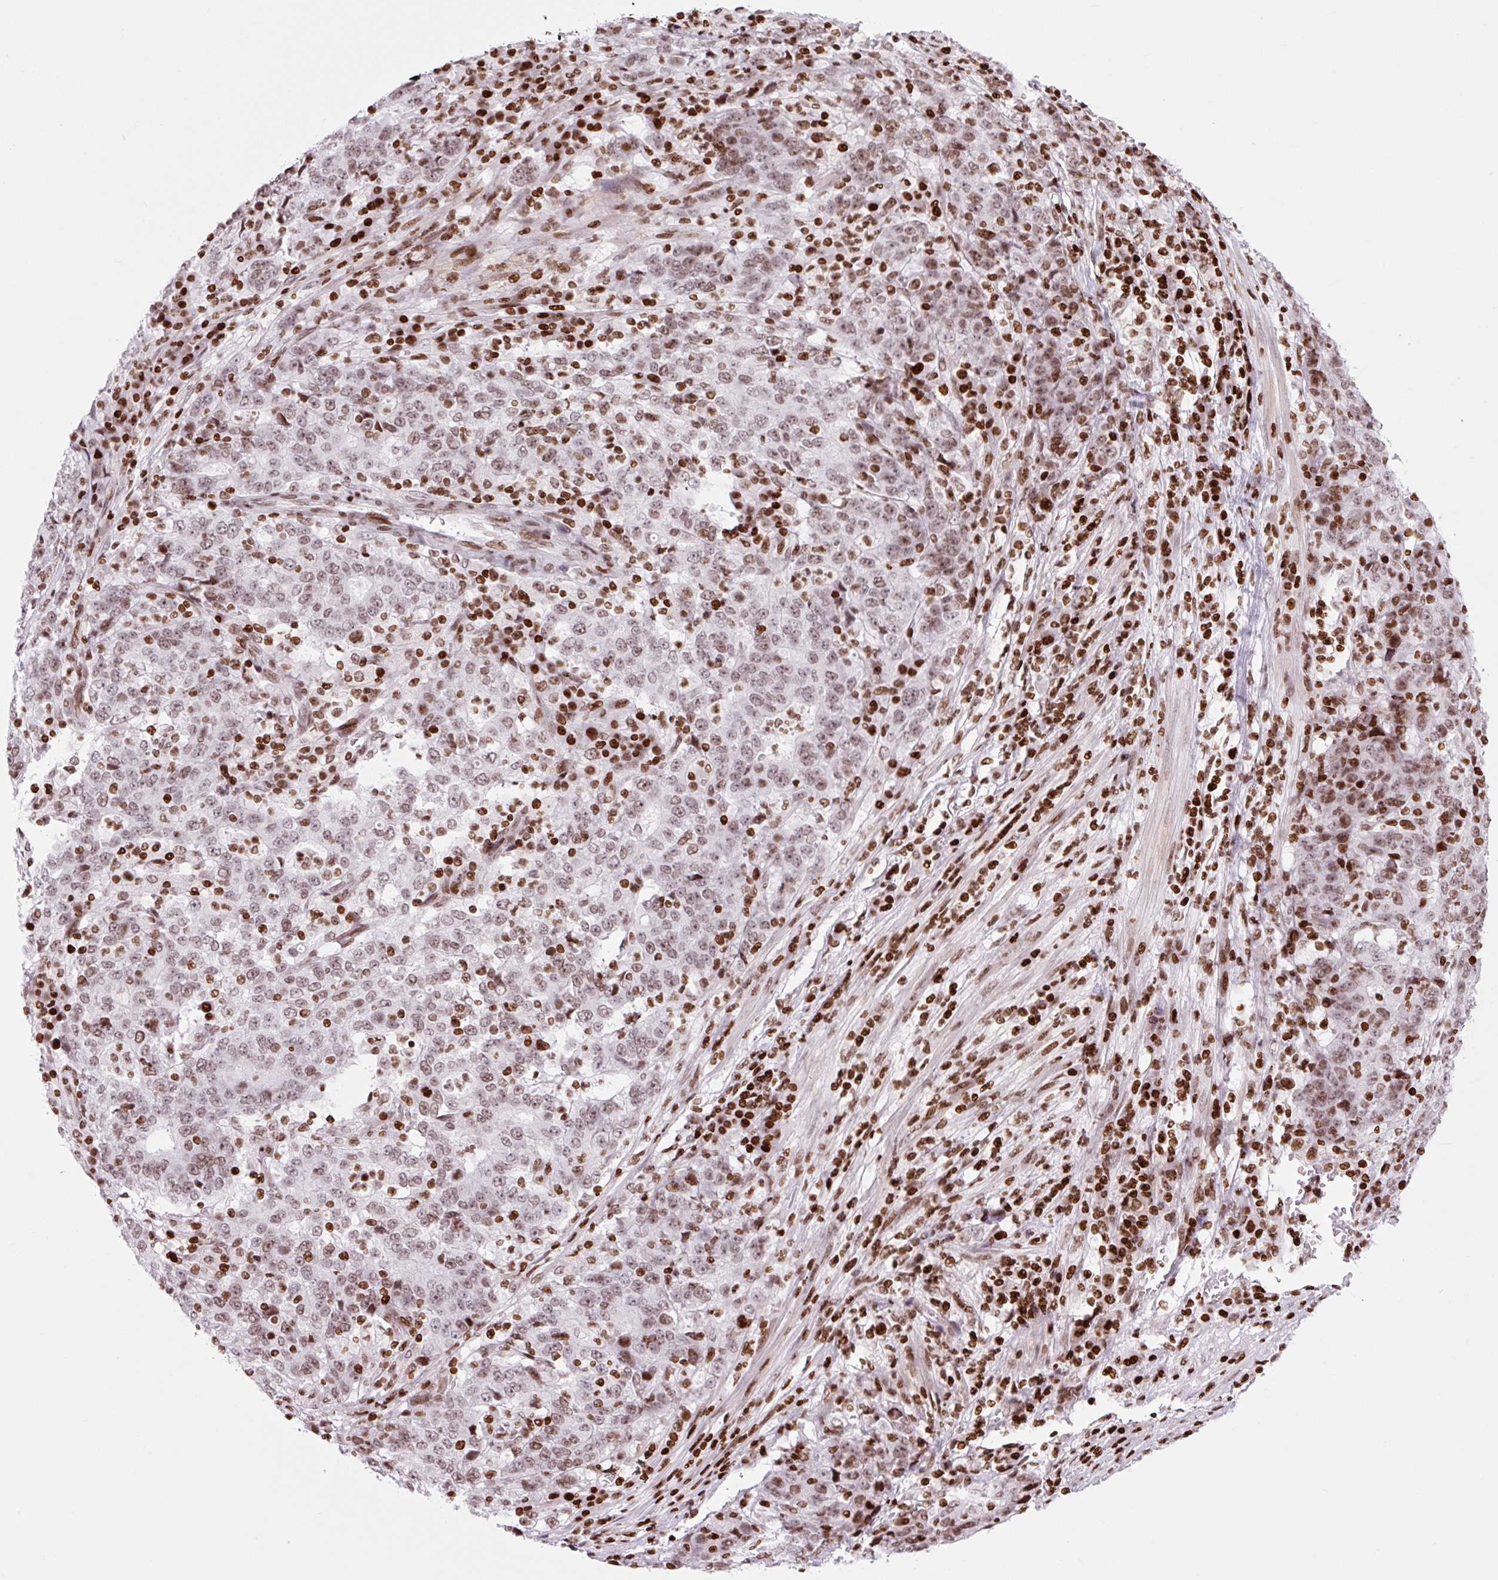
{"staining": {"intensity": "moderate", "quantity": ">75%", "location": "nuclear"}, "tissue": "stomach cancer", "cell_type": "Tumor cells", "image_type": "cancer", "snomed": [{"axis": "morphology", "description": "Adenocarcinoma, NOS"}, {"axis": "topography", "description": "Stomach"}], "caption": "Immunohistochemical staining of stomach cancer (adenocarcinoma) exhibits medium levels of moderate nuclear expression in about >75% of tumor cells.", "gene": "H1-3", "patient": {"sex": "male", "age": 59}}